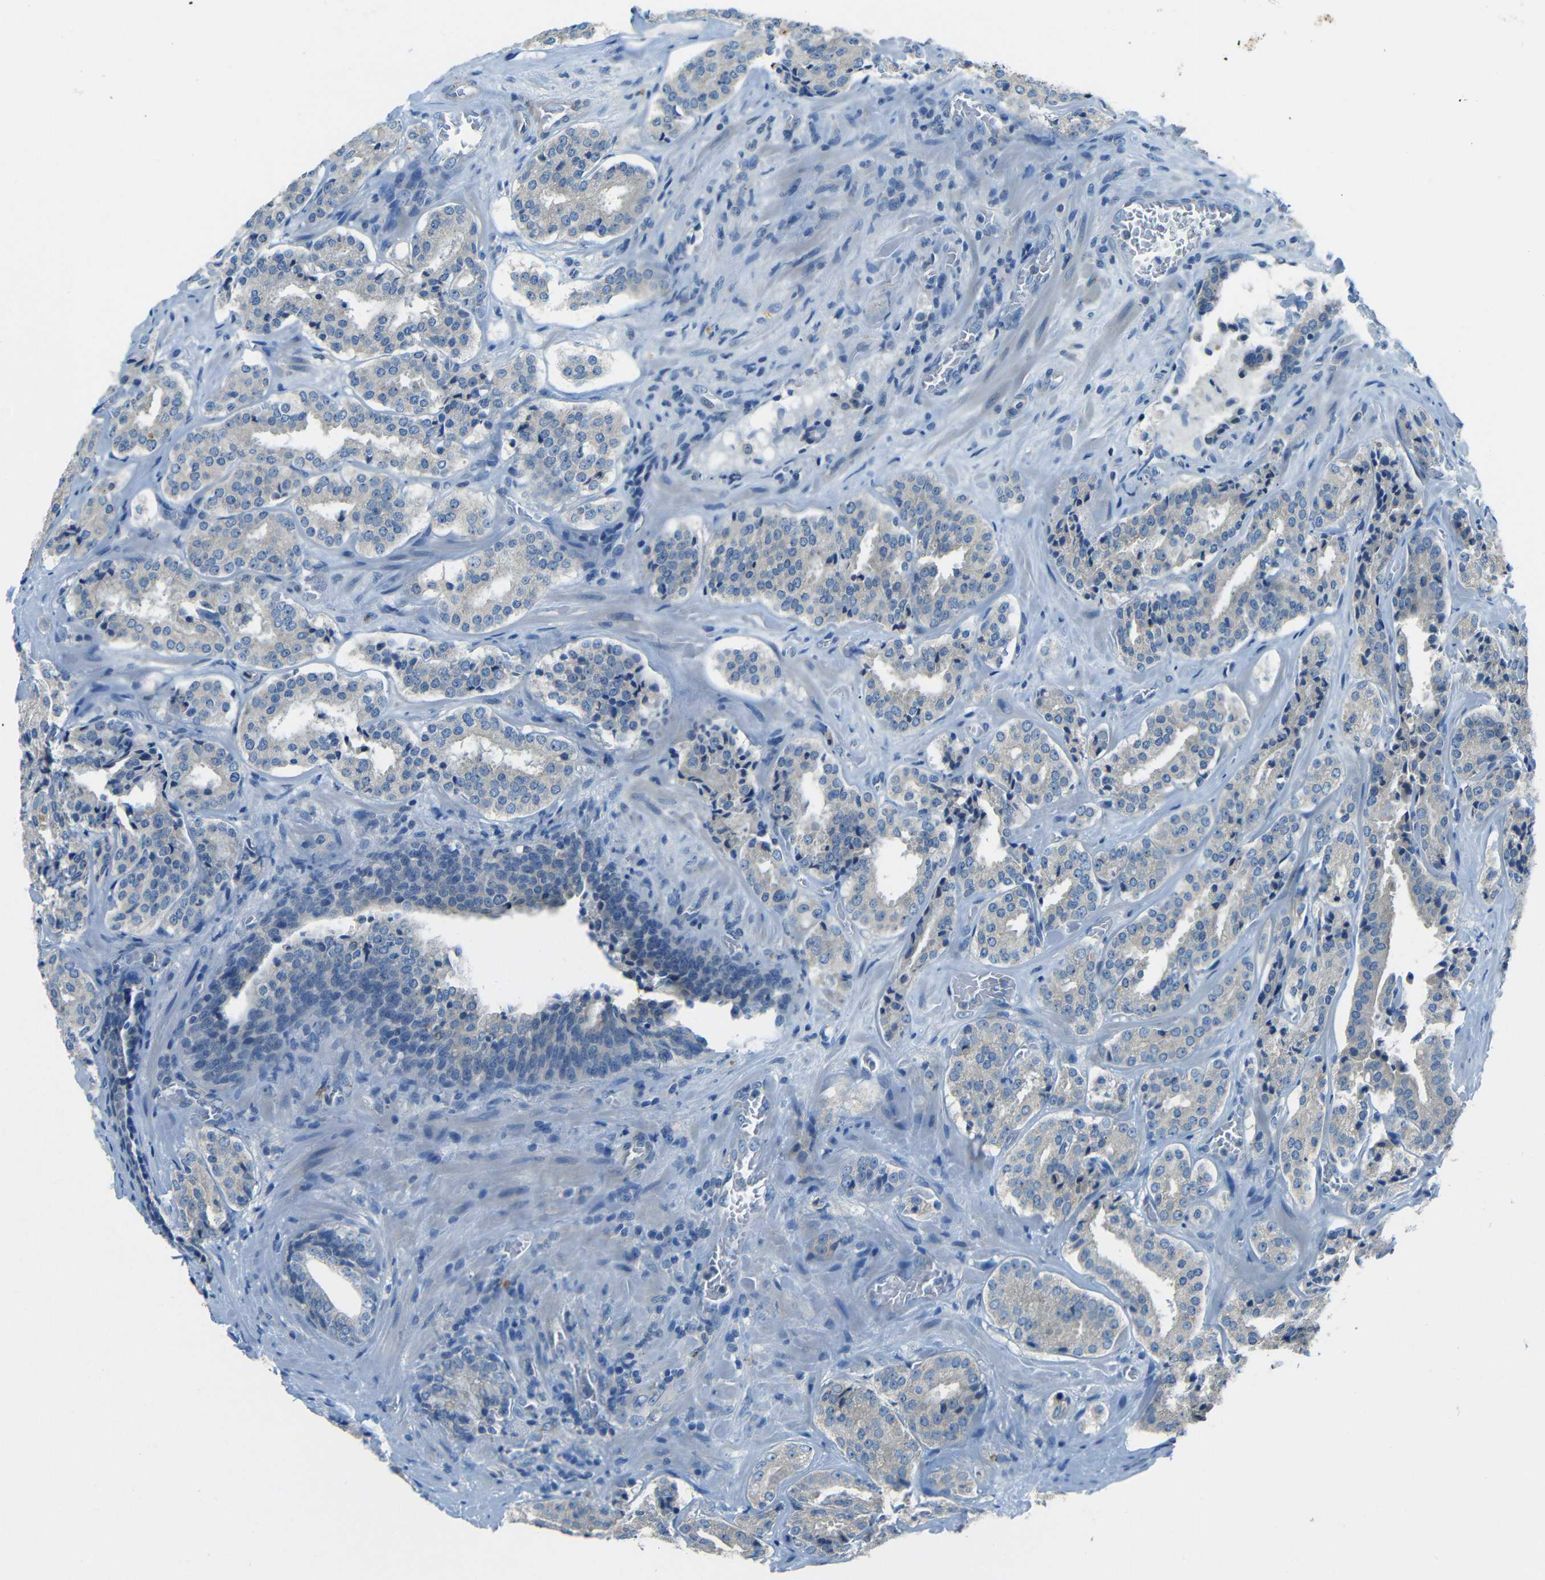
{"staining": {"intensity": "weak", "quantity": "25%-75%", "location": "cytoplasmic/membranous"}, "tissue": "prostate cancer", "cell_type": "Tumor cells", "image_type": "cancer", "snomed": [{"axis": "morphology", "description": "Adenocarcinoma, High grade"}, {"axis": "topography", "description": "Prostate"}], "caption": "A brown stain shows weak cytoplasmic/membranous staining of a protein in adenocarcinoma (high-grade) (prostate) tumor cells.", "gene": "CYP26B1", "patient": {"sex": "male", "age": 60}}